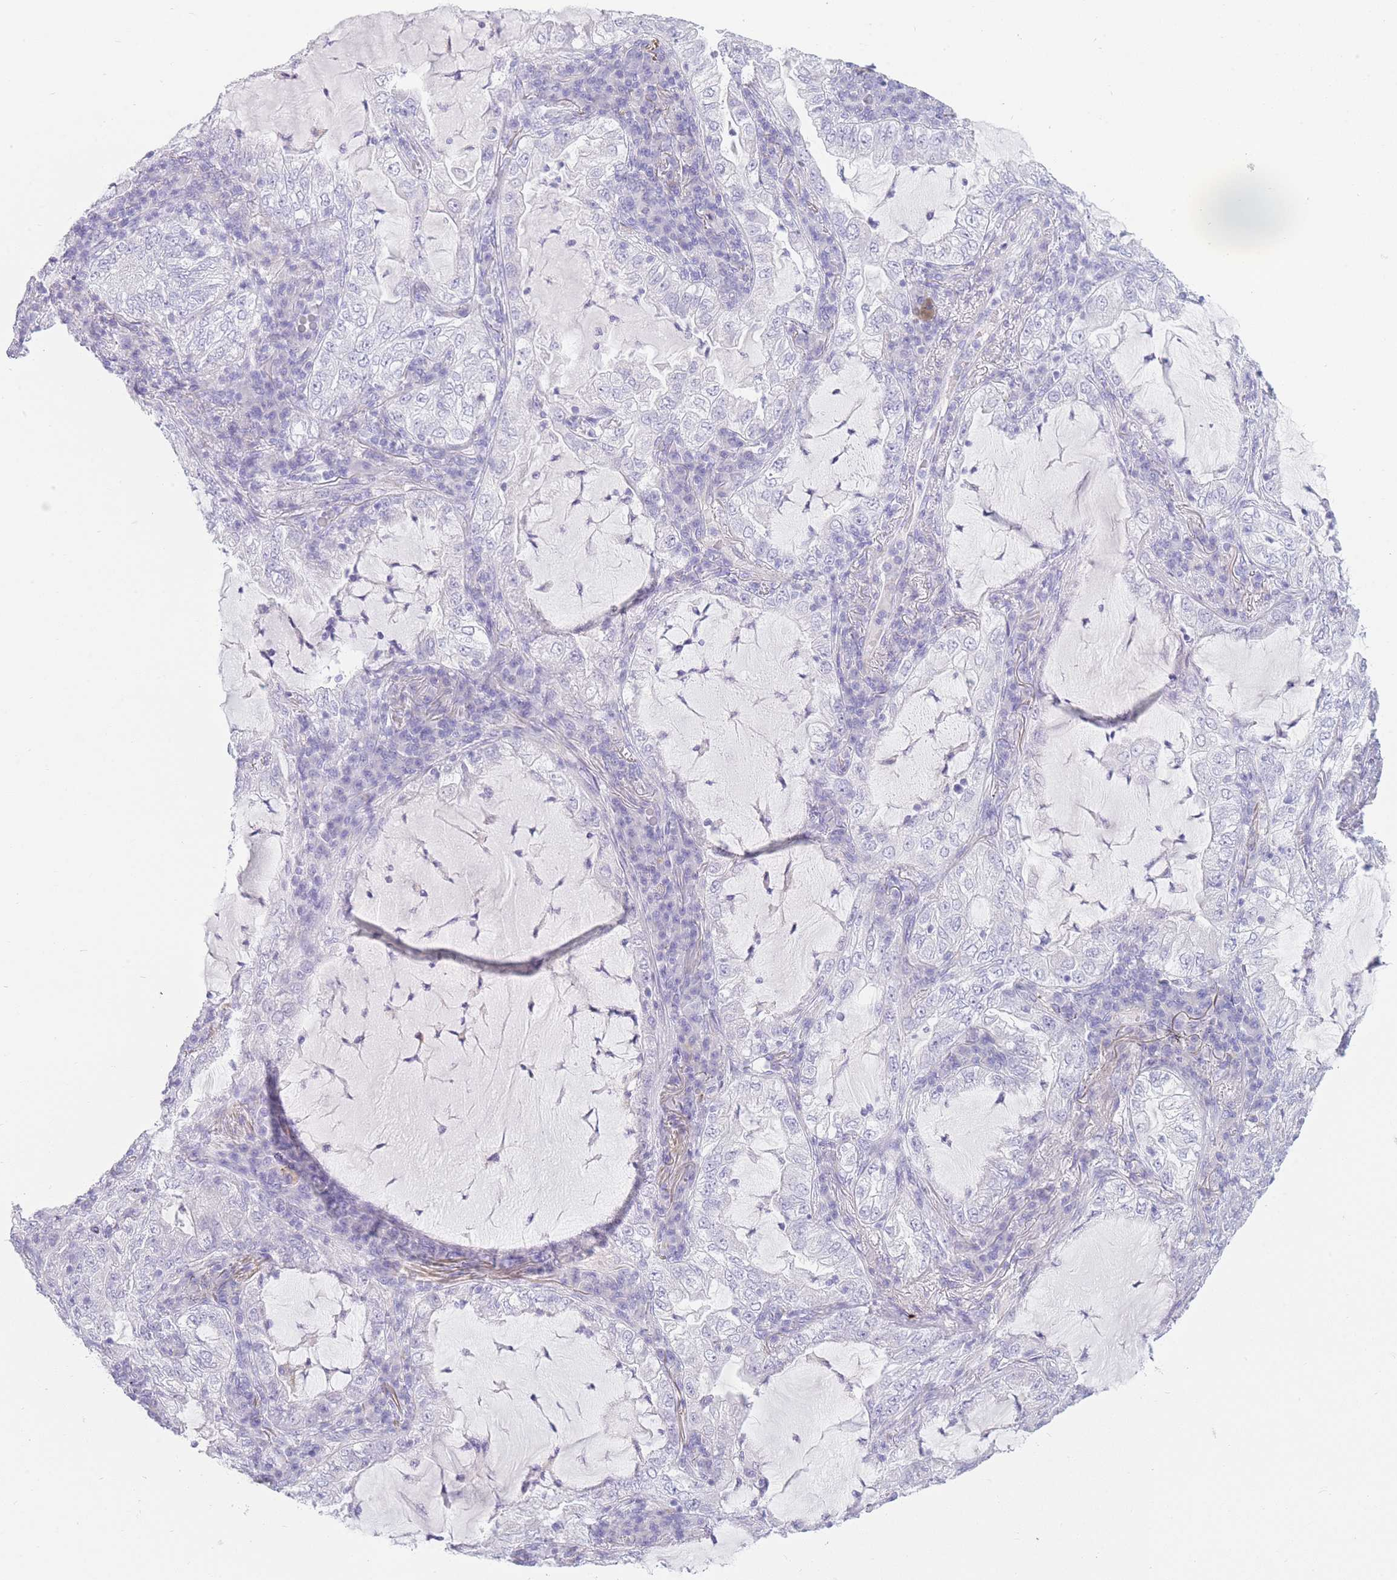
{"staining": {"intensity": "negative", "quantity": "none", "location": "none"}, "tissue": "lung cancer", "cell_type": "Tumor cells", "image_type": "cancer", "snomed": [{"axis": "morphology", "description": "Adenocarcinoma, NOS"}, {"axis": "topography", "description": "Lung"}], "caption": "The micrograph shows no staining of tumor cells in lung cancer.", "gene": "UPK1A", "patient": {"sex": "female", "age": 73}}